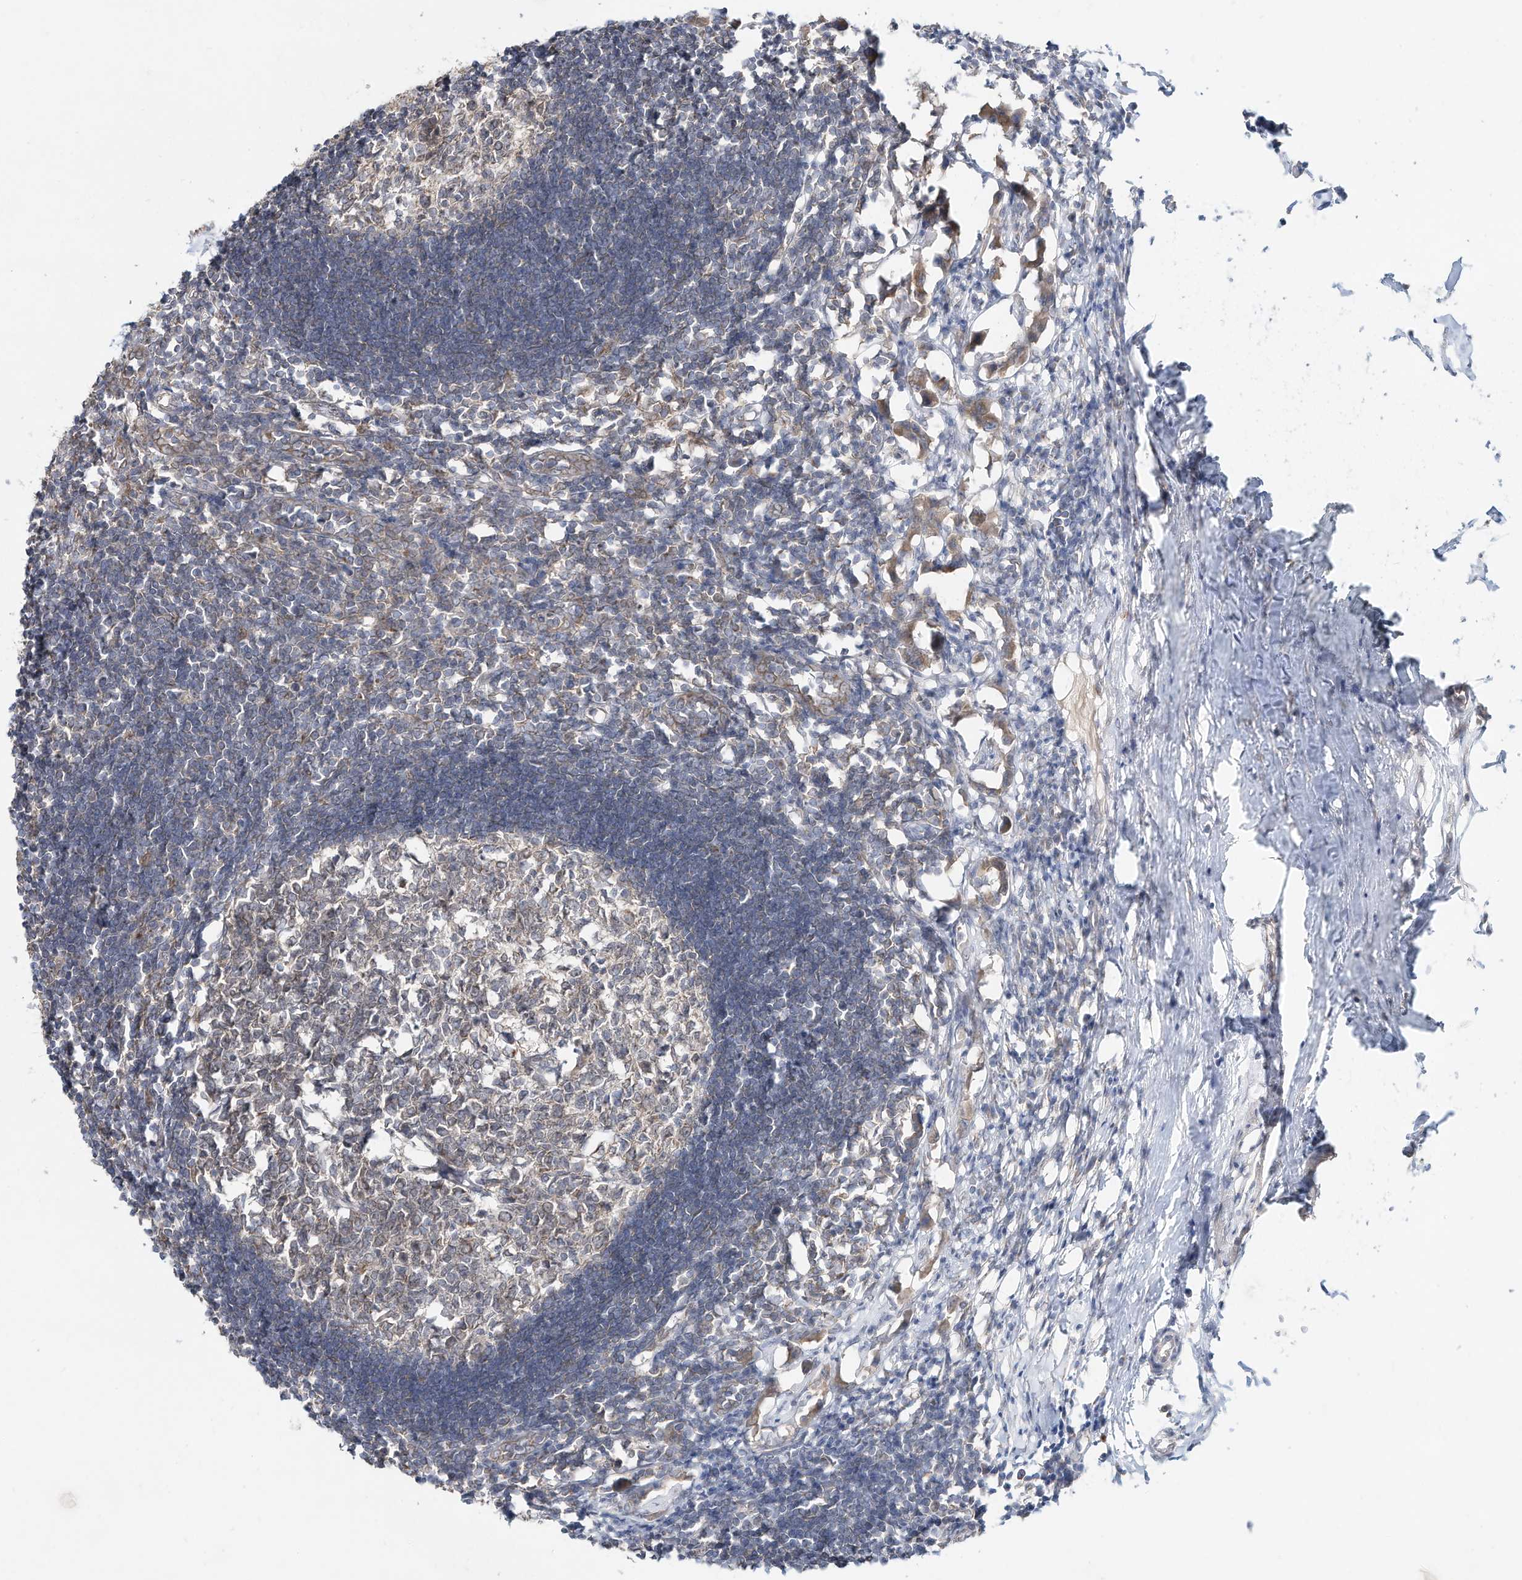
{"staining": {"intensity": "weak", "quantity": "25%-75%", "location": "cytoplasmic/membranous"}, "tissue": "lymph node", "cell_type": "Germinal center cells", "image_type": "normal", "snomed": [{"axis": "morphology", "description": "Normal tissue, NOS"}, {"axis": "morphology", "description": "Malignant melanoma, Metastatic site"}, {"axis": "topography", "description": "Lymph node"}], "caption": "Normal lymph node was stained to show a protein in brown. There is low levels of weak cytoplasmic/membranous positivity in about 25%-75% of germinal center cells. (DAB (3,3'-diaminobenzidine) IHC, brown staining for protein, blue staining for nuclei).", "gene": "CUX1", "patient": {"sex": "male", "age": 41}}